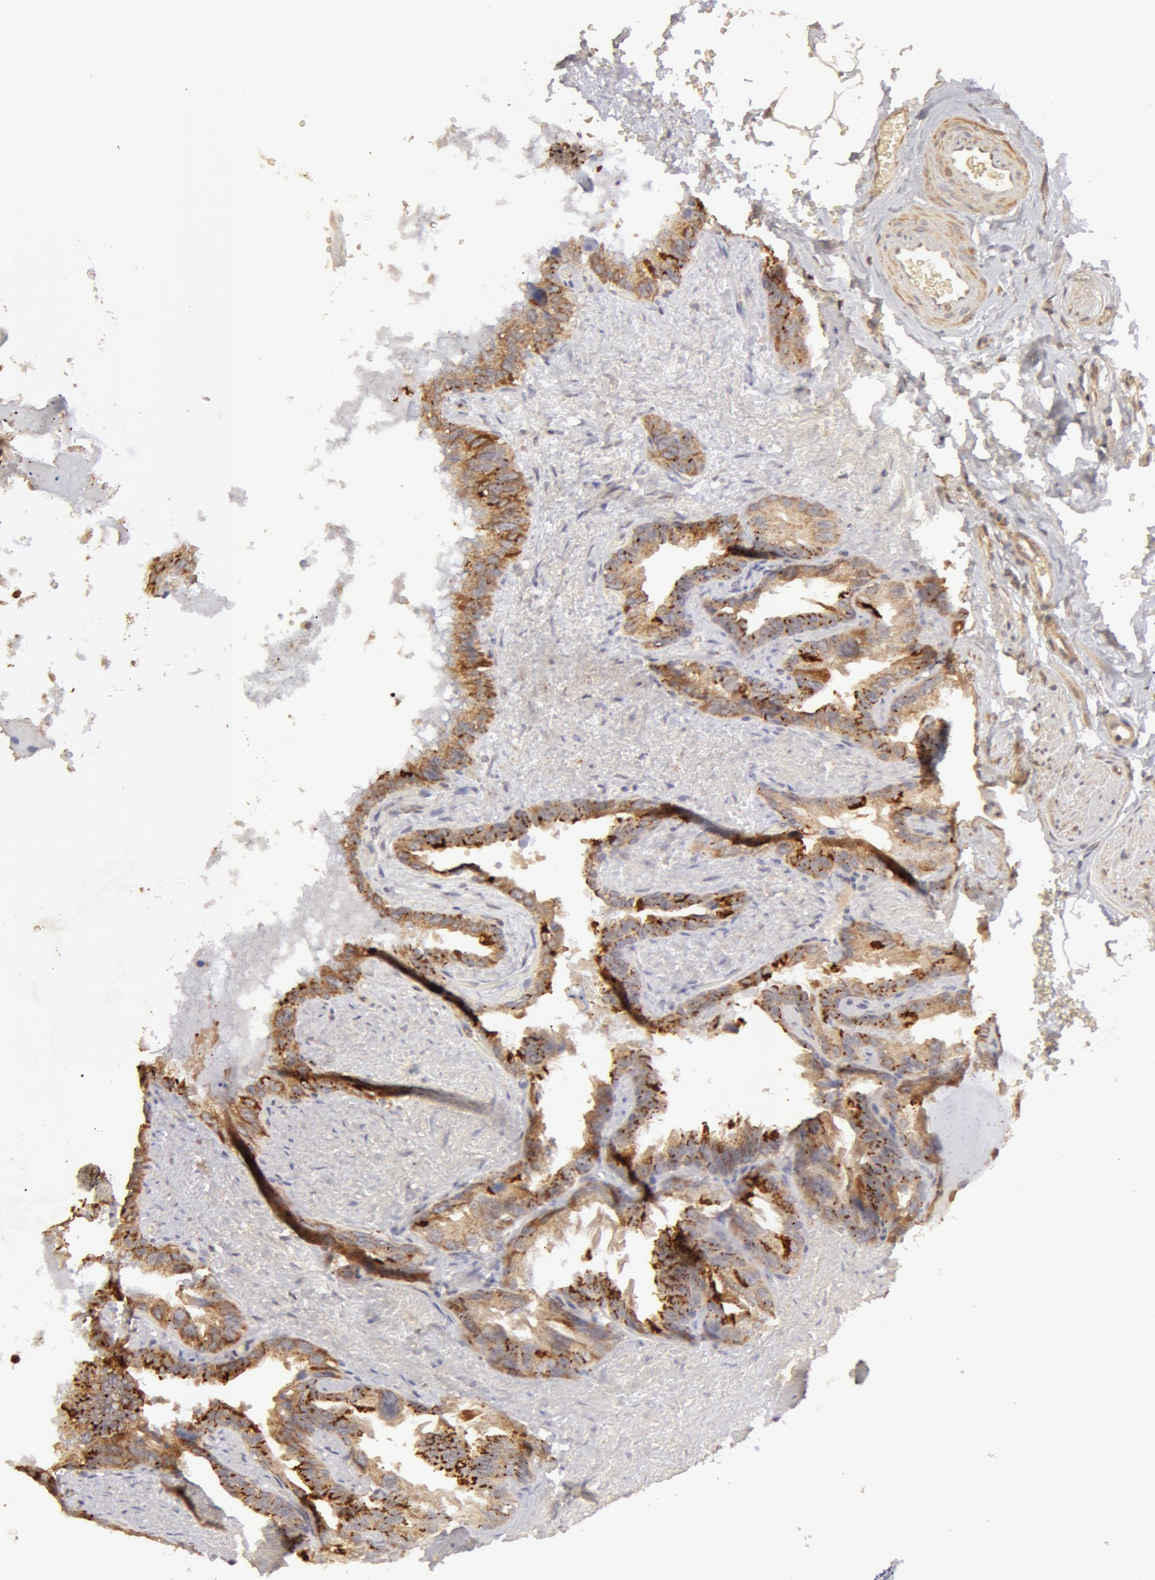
{"staining": {"intensity": "moderate", "quantity": ">75%", "location": "cytoplasmic/membranous"}, "tissue": "seminal vesicle", "cell_type": "Glandular cells", "image_type": "normal", "snomed": [{"axis": "morphology", "description": "Normal tissue, NOS"}, {"axis": "topography", "description": "Prostate"}, {"axis": "topography", "description": "Seminal veicle"}], "caption": "A brown stain highlights moderate cytoplasmic/membranous positivity of a protein in glandular cells of benign human seminal vesicle. Nuclei are stained in blue.", "gene": "ADPRH", "patient": {"sex": "male", "age": 63}}